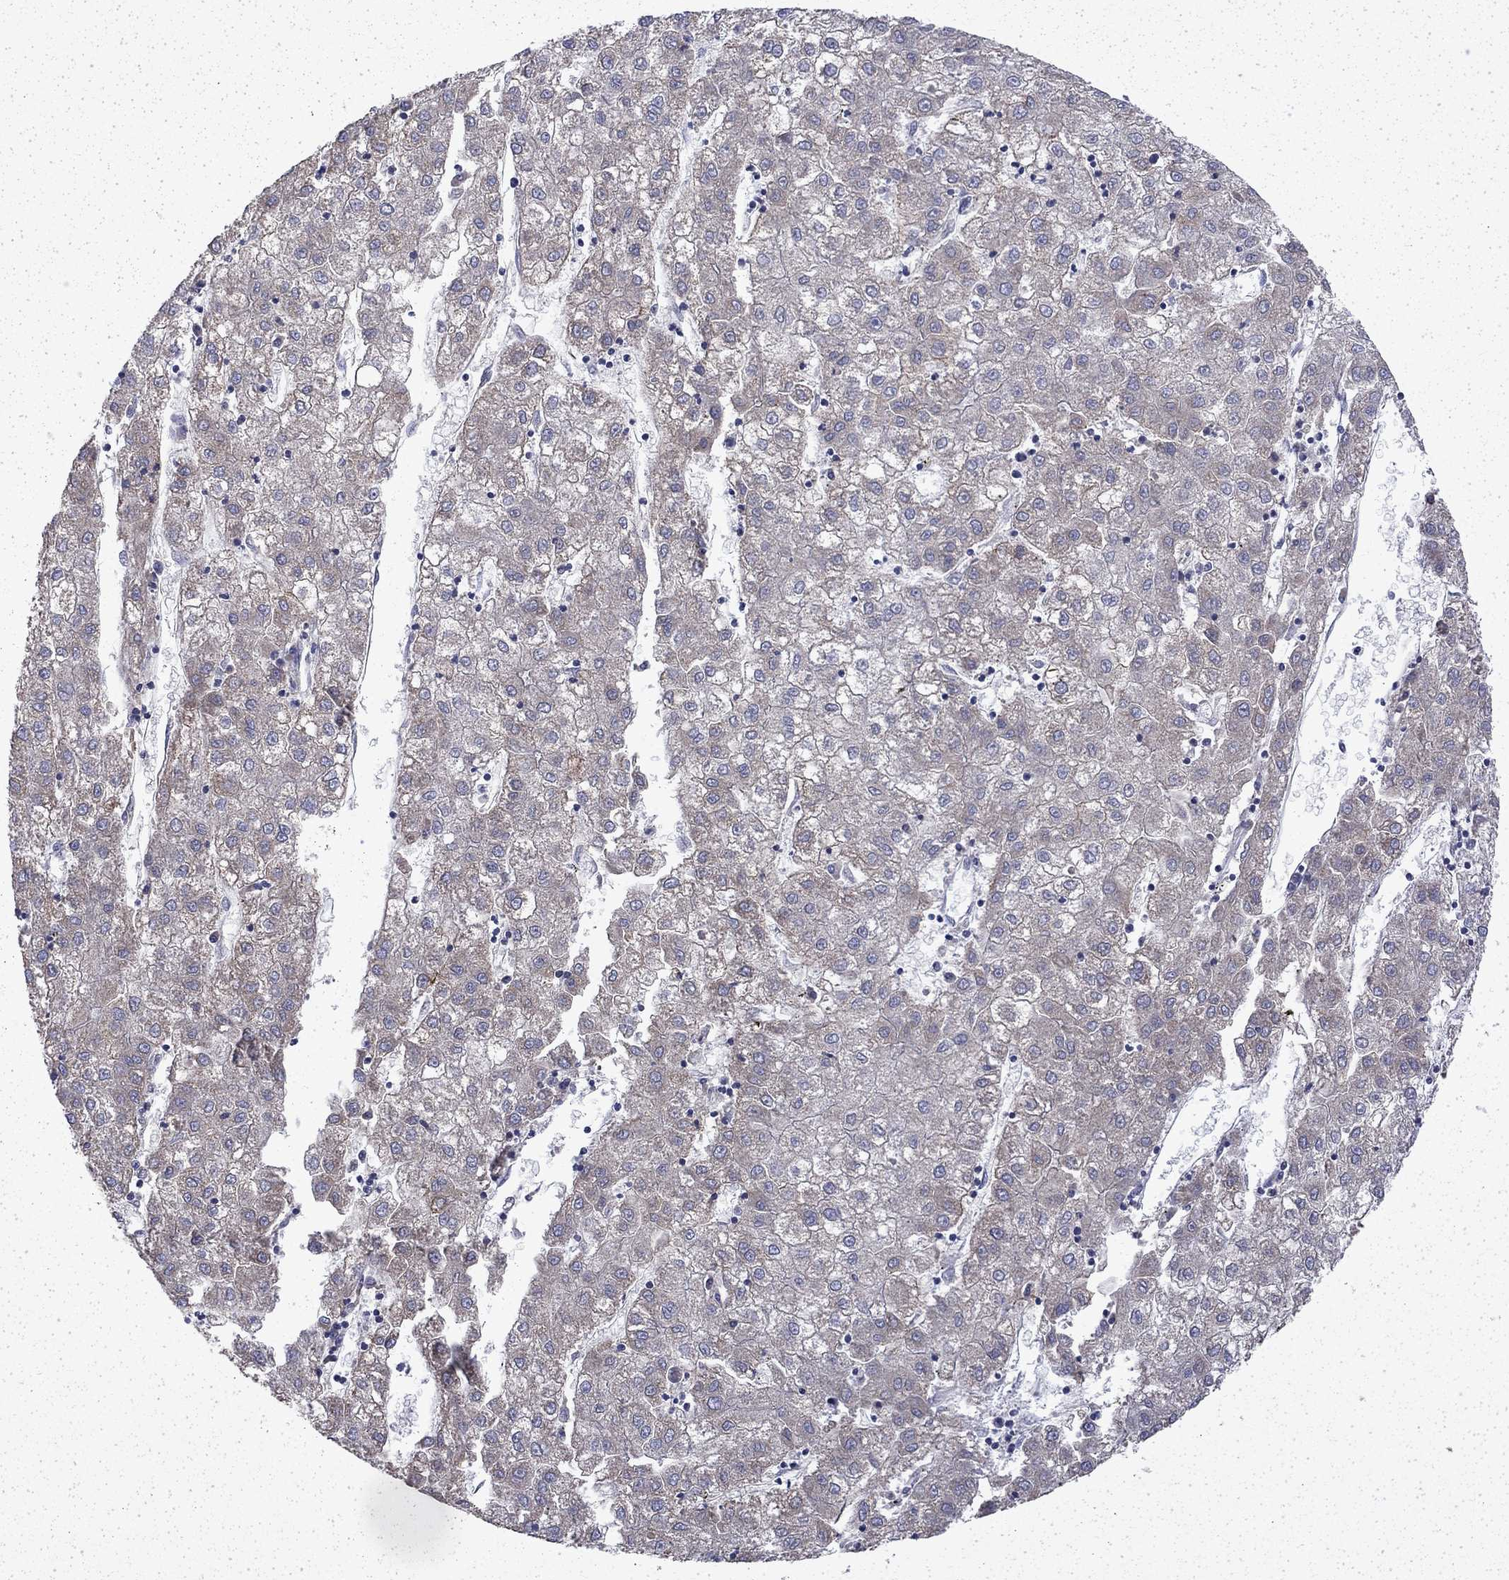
{"staining": {"intensity": "weak", "quantity": "<25%", "location": "cytoplasmic/membranous"}, "tissue": "liver cancer", "cell_type": "Tumor cells", "image_type": "cancer", "snomed": [{"axis": "morphology", "description": "Carcinoma, Hepatocellular, NOS"}, {"axis": "topography", "description": "Liver"}], "caption": "Immunohistochemistry image of human hepatocellular carcinoma (liver) stained for a protein (brown), which demonstrates no expression in tumor cells.", "gene": "DTNA", "patient": {"sex": "male", "age": 72}}